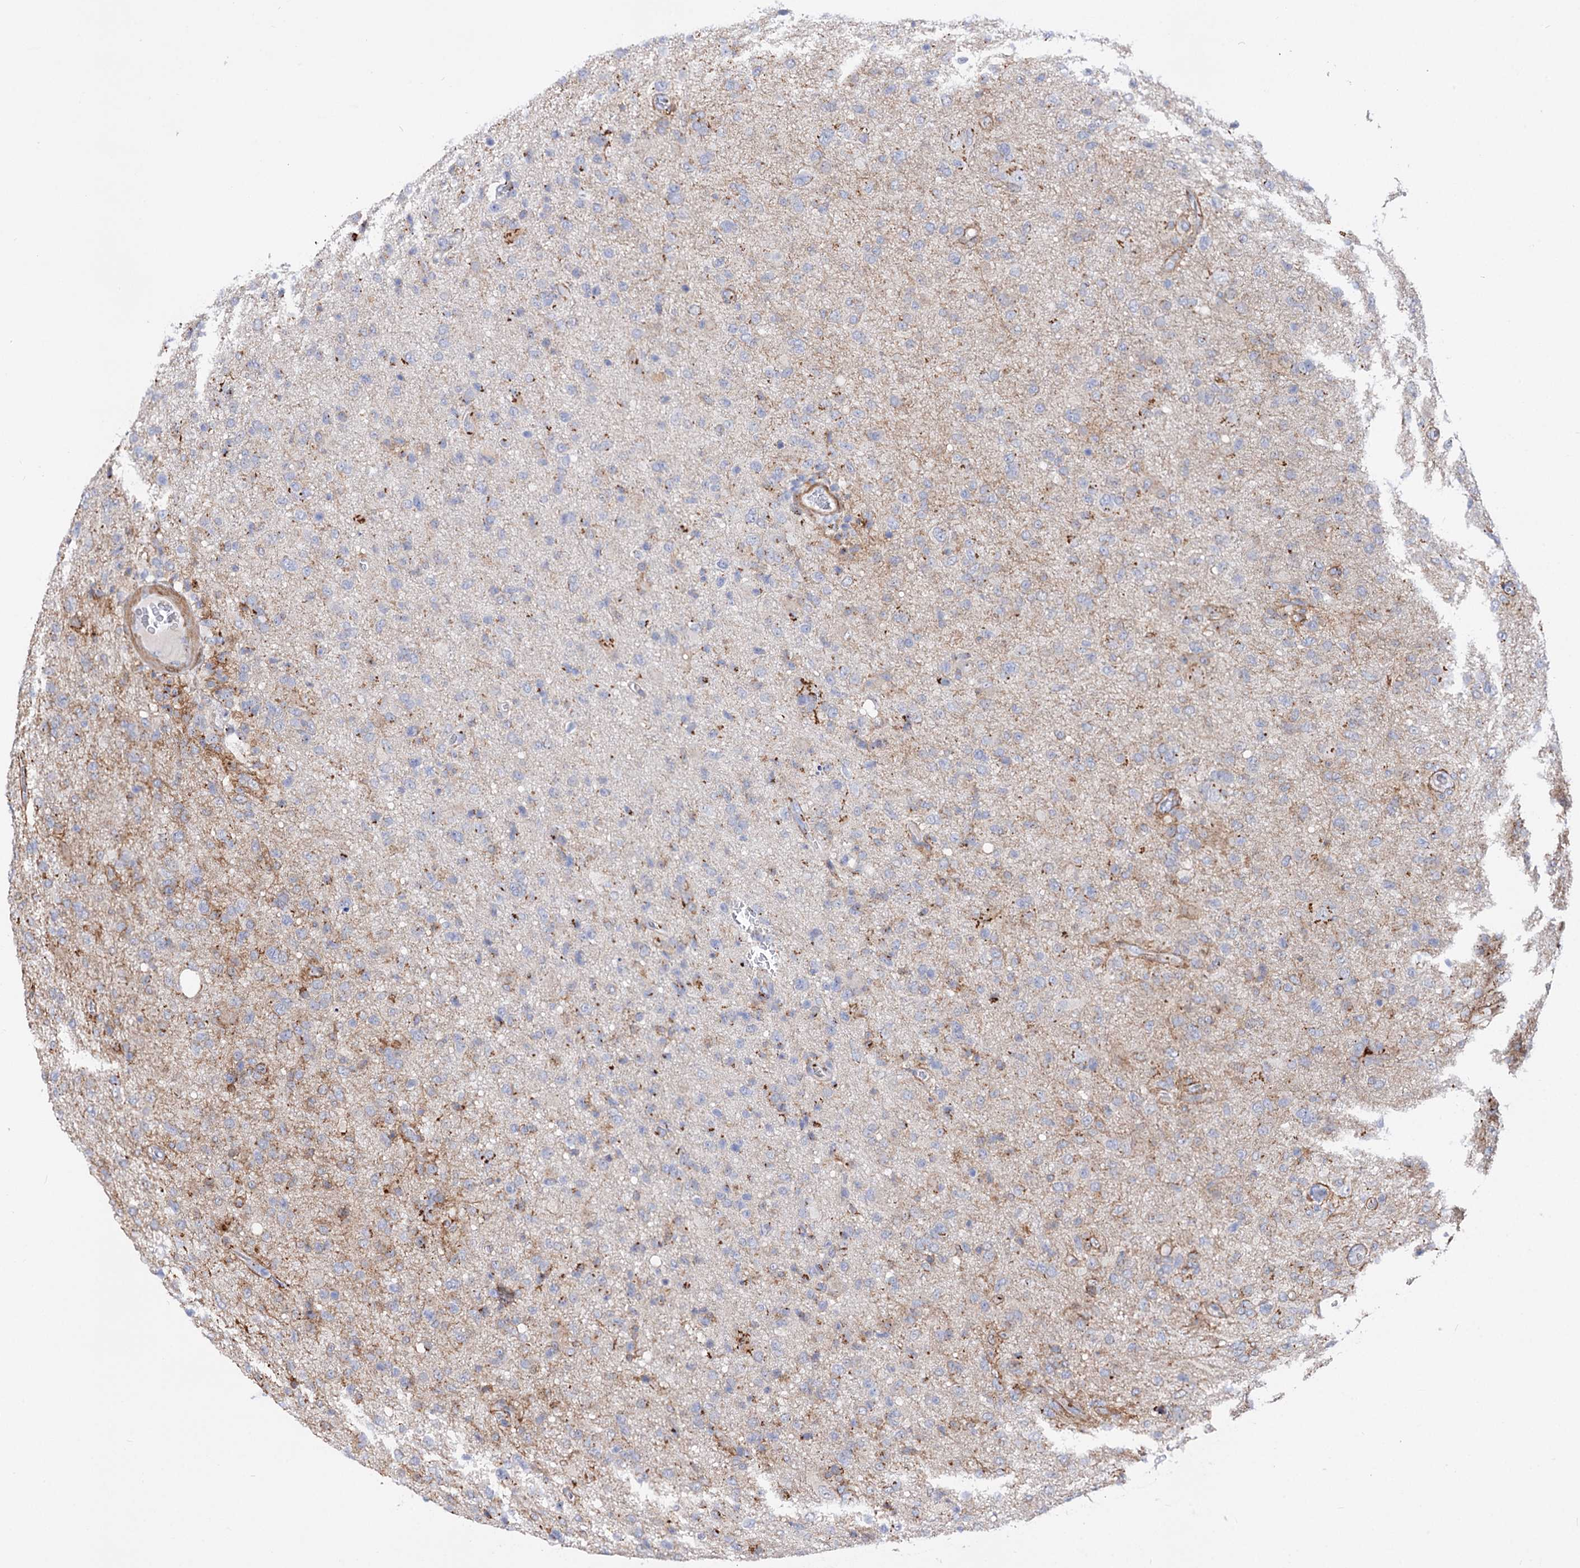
{"staining": {"intensity": "moderate", "quantity": "<25%", "location": "cytoplasmic/membranous"}, "tissue": "glioma", "cell_type": "Tumor cells", "image_type": "cancer", "snomed": [{"axis": "morphology", "description": "Glioma, malignant, High grade"}, {"axis": "topography", "description": "Brain"}], "caption": "Malignant glioma (high-grade) stained with DAB (3,3'-diaminobenzidine) immunohistochemistry exhibits low levels of moderate cytoplasmic/membranous expression in about <25% of tumor cells.", "gene": "C11orf96", "patient": {"sex": "female", "age": 57}}